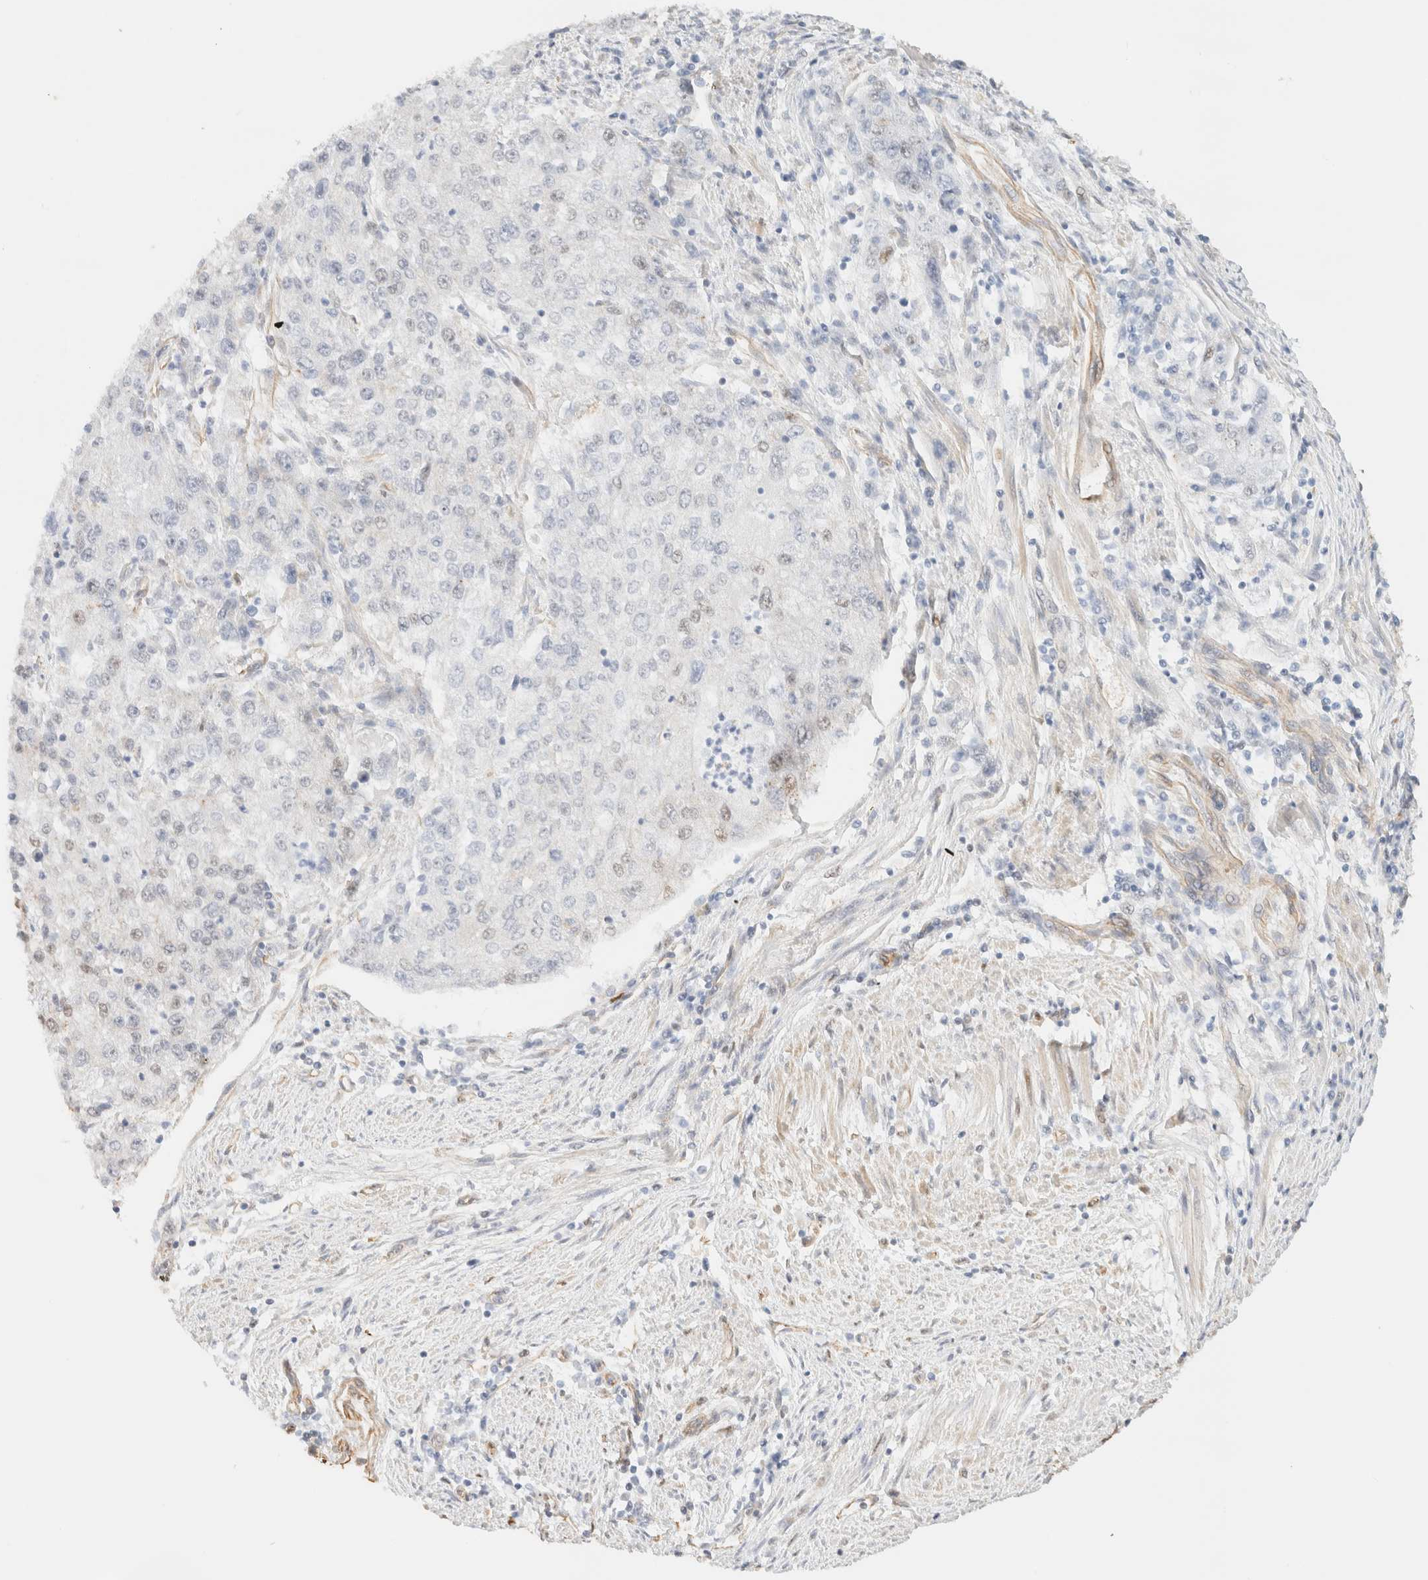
{"staining": {"intensity": "negative", "quantity": "none", "location": "none"}, "tissue": "endometrial cancer", "cell_type": "Tumor cells", "image_type": "cancer", "snomed": [{"axis": "morphology", "description": "Adenocarcinoma, NOS"}, {"axis": "topography", "description": "Endometrium"}], "caption": "A histopathology image of endometrial cancer (adenocarcinoma) stained for a protein shows no brown staining in tumor cells.", "gene": "ARID5A", "patient": {"sex": "female", "age": 49}}